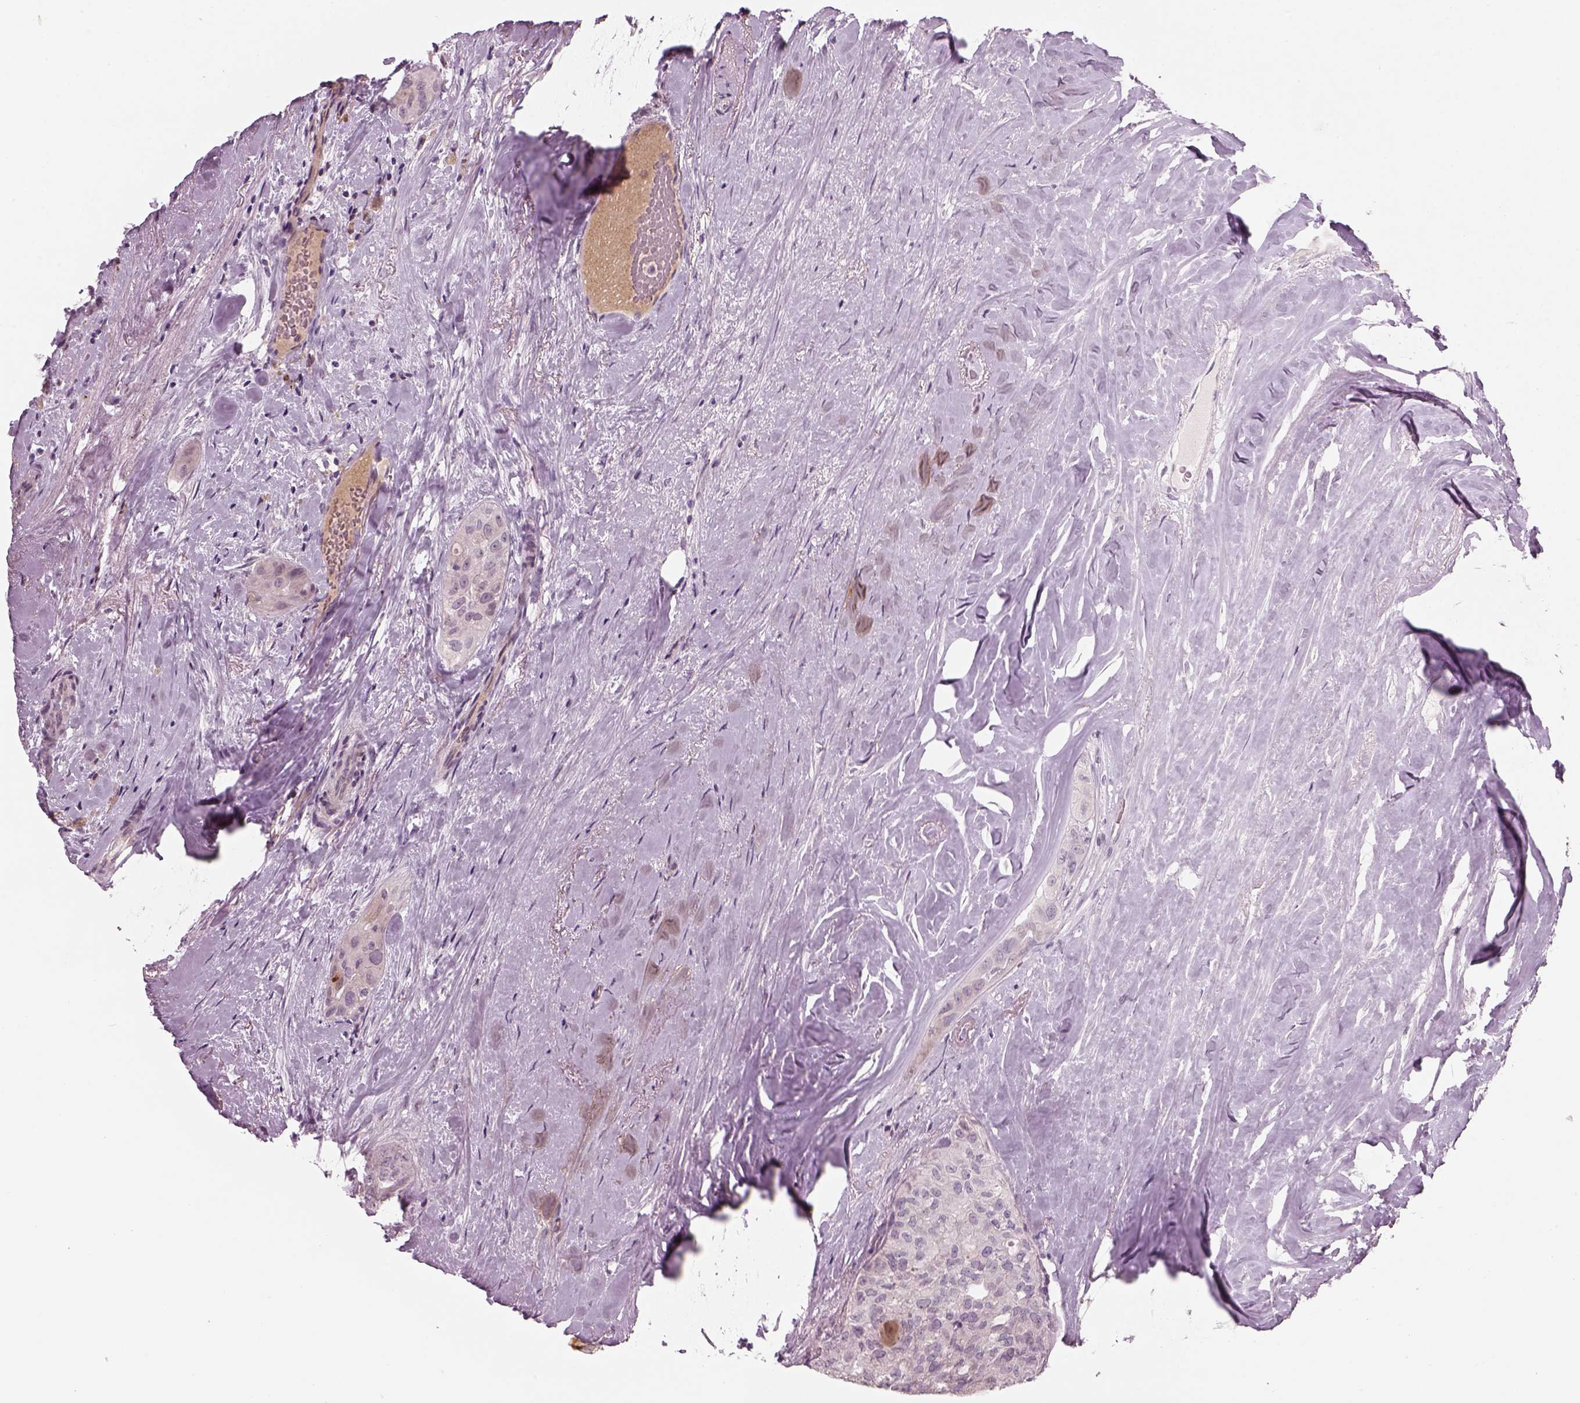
{"staining": {"intensity": "negative", "quantity": "none", "location": "none"}, "tissue": "thyroid cancer", "cell_type": "Tumor cells", "image_type": "cancer", "snomed": [{"axis": "morphology", "description": "Follicular adenoma carcinoma, NOS"}, {"axis": "topography", "description": "Thyroid gland"}], "caption": "Image shows no significant protein staining in tumor cells of thyroid cancer.", "gene": "PENK", "patient": {"sex": "male", "age": 75}}